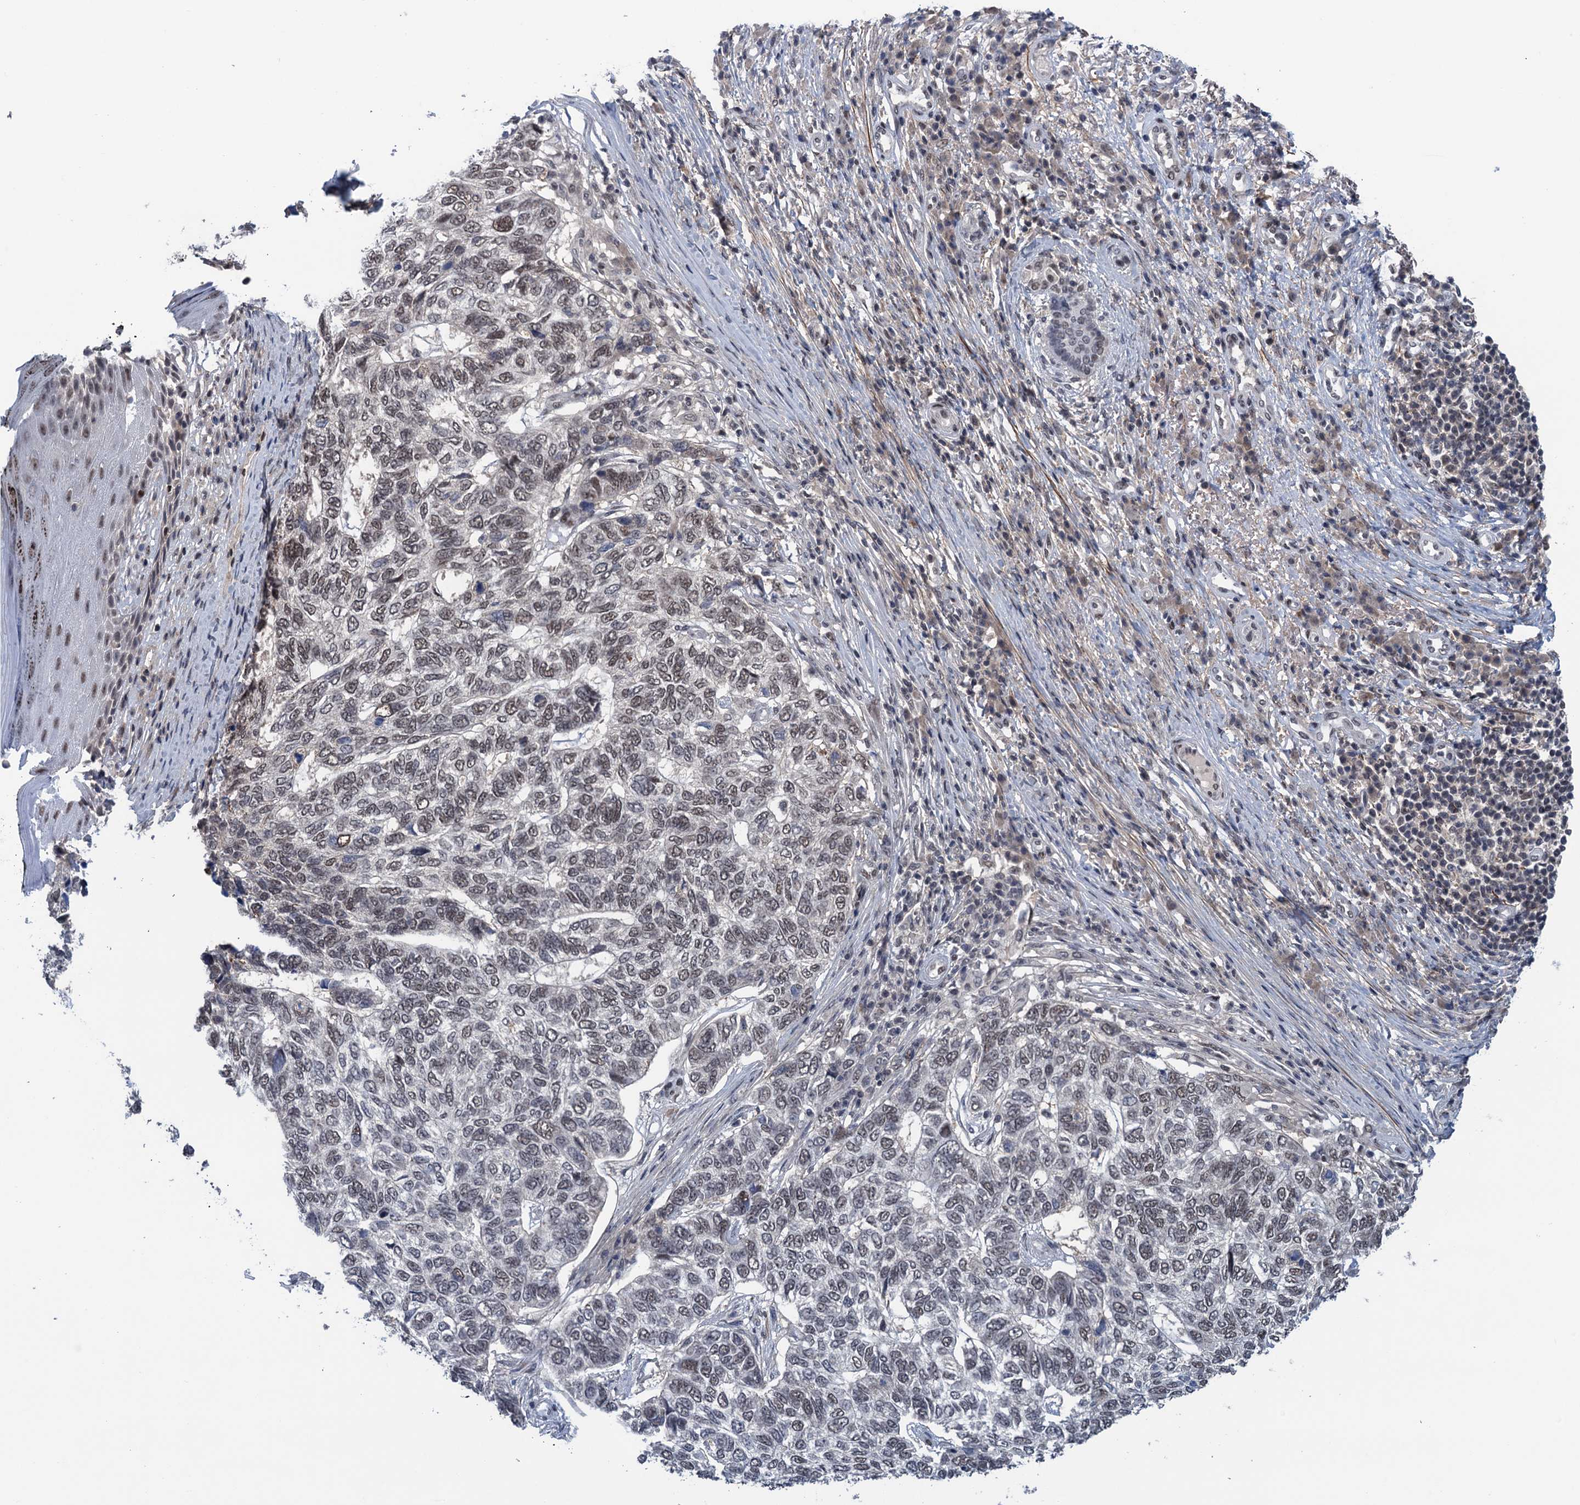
{"staining": {"intensity": "weak", "quantity": ">75%", "location": "nuclear"}, "tissue": "skin cancer", "cell_type": "Tumor cells", "image_type": "cancer", "snomed": [{"axis": "morphology", "description": "Basal cell carcinoma"}, {"axis": "topography", "description": "Skin"}], "caption": "Immunohistochemical staining of human skin basal cell carcinoma demonstrates low levels of weak nuclear protein expression in approximately >75% of tumor cells. (brown staining indicates protein expression, while blue staining denotes nuclei).", "gene": "SAE1", "patient": {"sex": "female", "age": 65}}